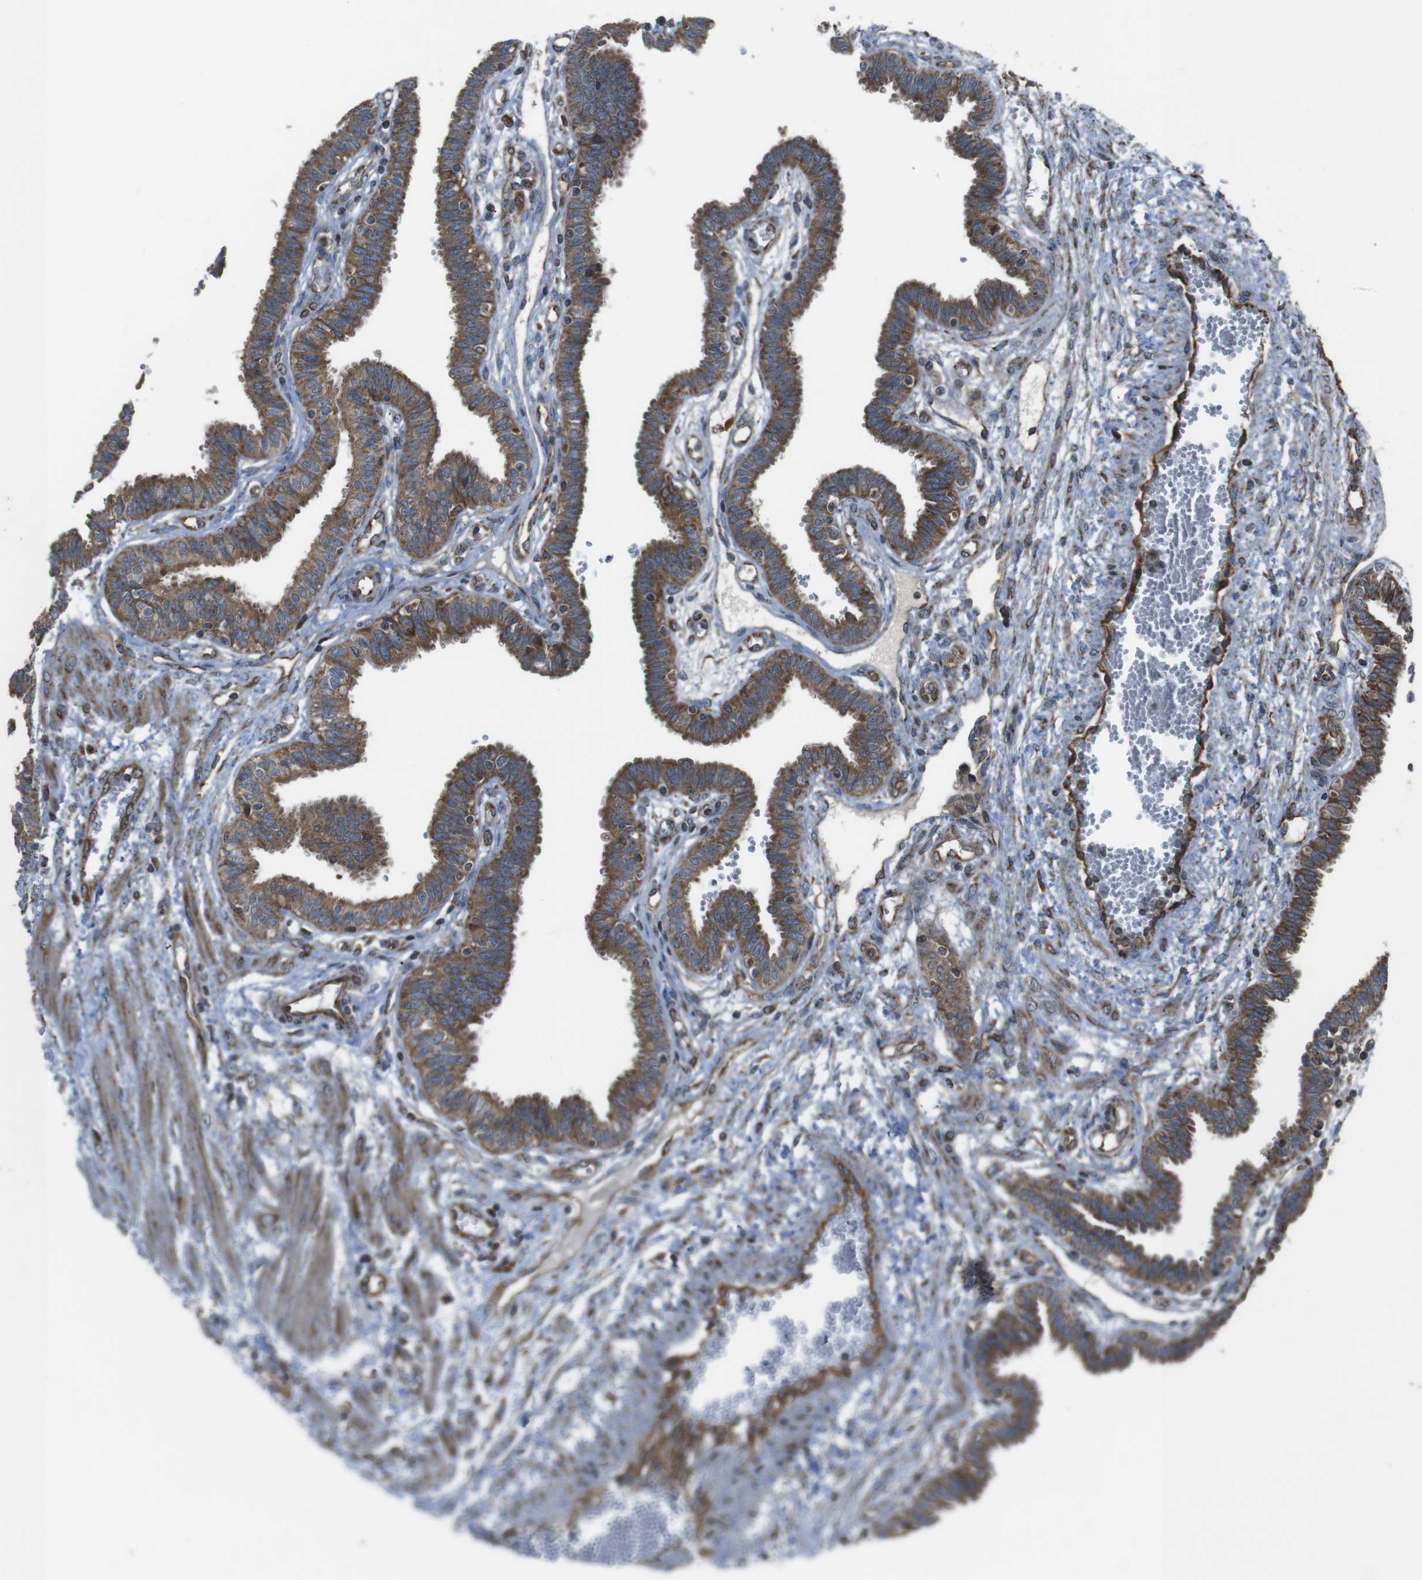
{"staining": {"intensity": "strong", "quantity": ">75%", "location": "cytoplasmic/membranous"}, "tissue": "fallopian tube", "cell_type": "Glandular cells", "image_type": "normal", "snomed": [{"axis": "morphology", "description": "Normal tissue, NOS"}, {"axis": "topography", "description": "Fallopian tube"}], "caption": "The immunohistochemical stain labels strong cytoplasmic/membranous staining in glandular cells of normal fallopian tube.", "gene": "GIMAP8", "patient": {"sex": "female", "age": 32}}